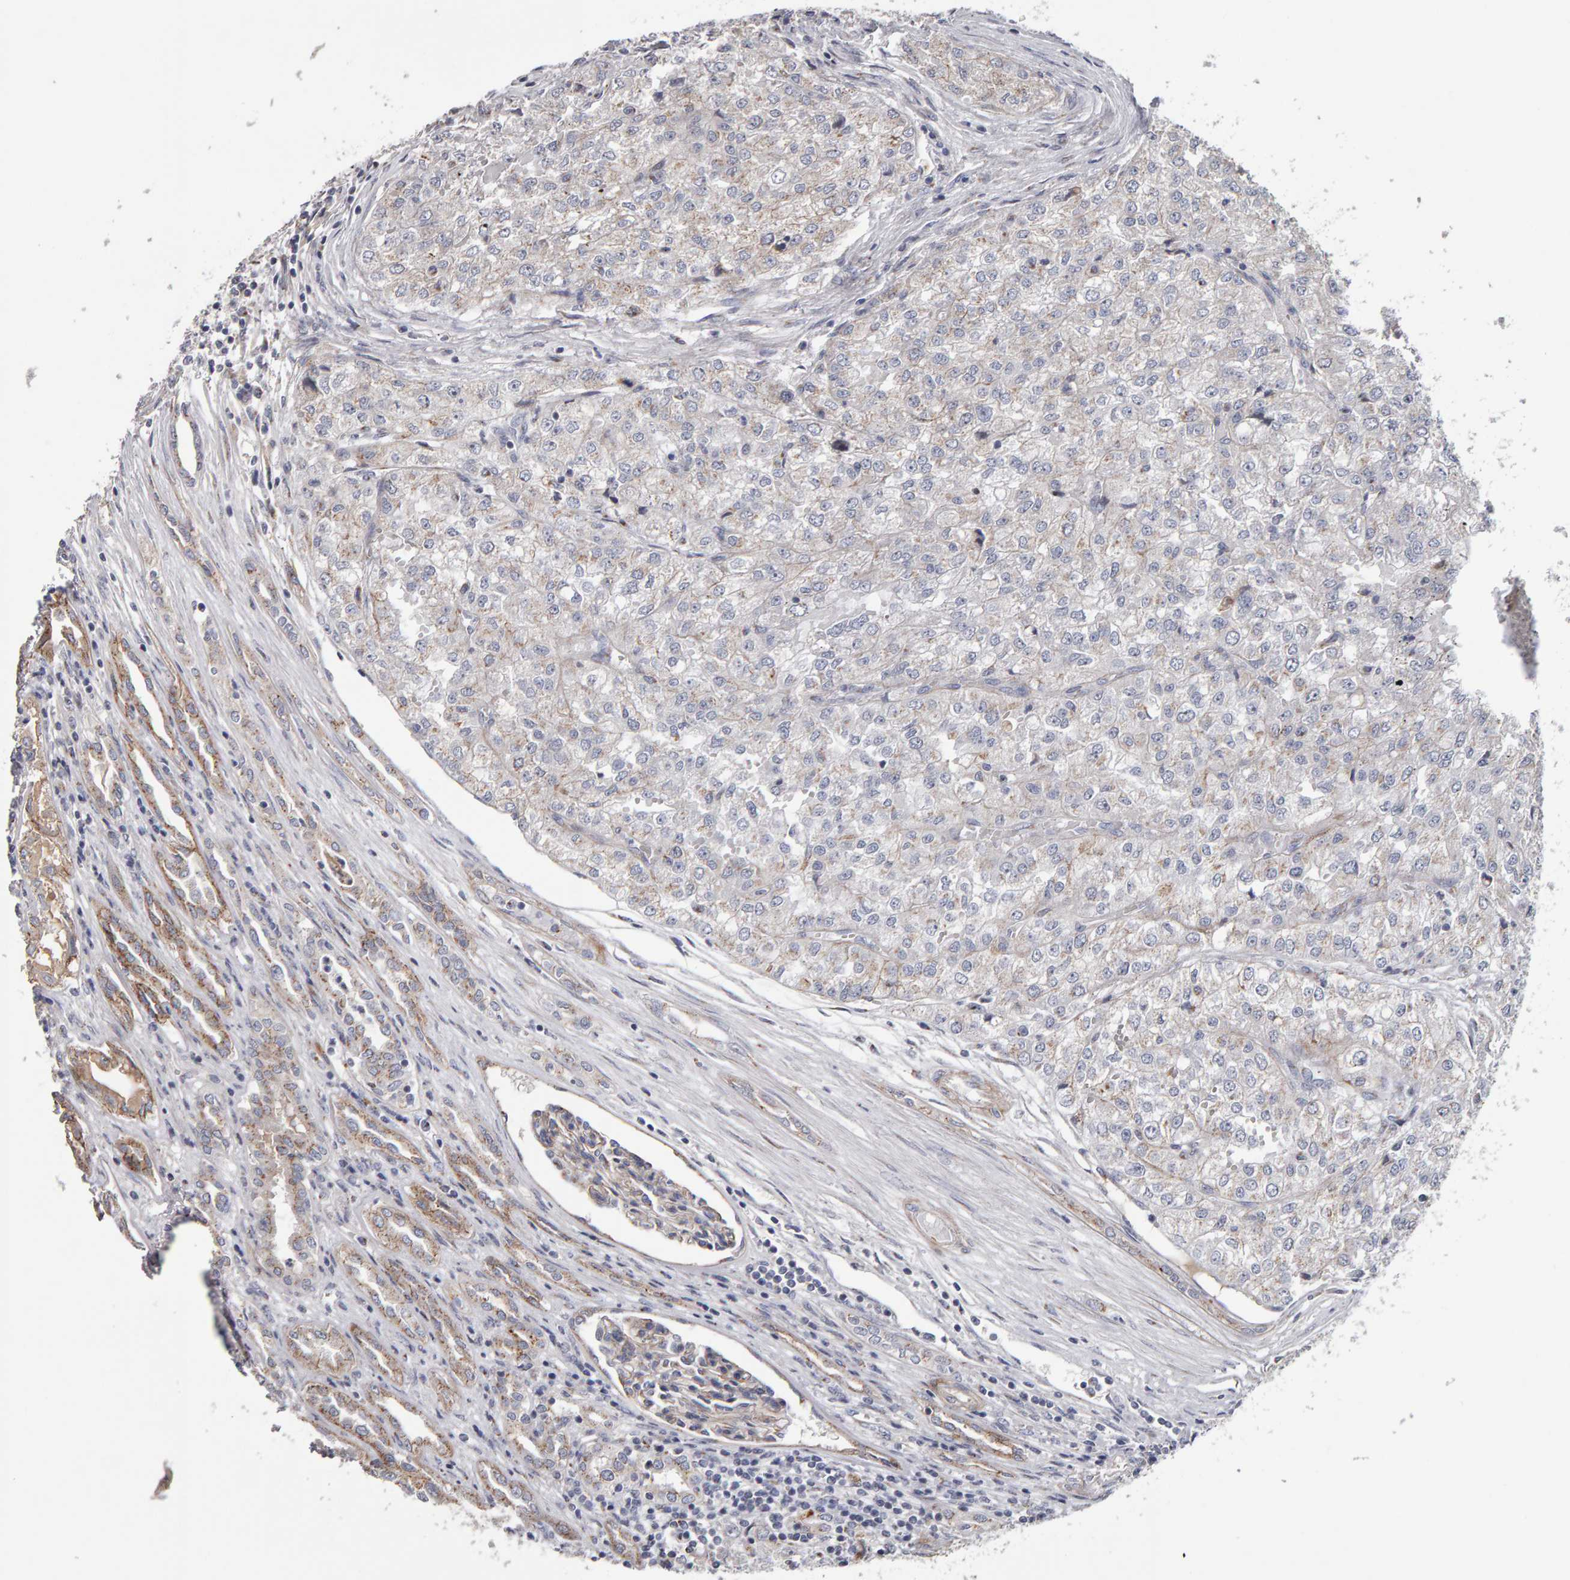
{"staining": {"intensity": "negative", "quantity": "none", "location": "none"}, "tissue": "renal cancer", "cell_type": "Tumor cells", "image_type": "cancer", "snomed": [{"axis": "morphology", "description": "Adenocarcinoma, NOS"}, {"axis": "topography", "description": "Kidney"}], "caption": "Renal adenocarcinoma was stained to show a protein in brown. There is no significant staining in tumor cells. (DAB (3,3'-diaminobenzidine) immunohistochemistry visualized using brightfield microscopy, high magnification).", "gene": "CANT1", "patient": {"sex": "female", "age": 54}}